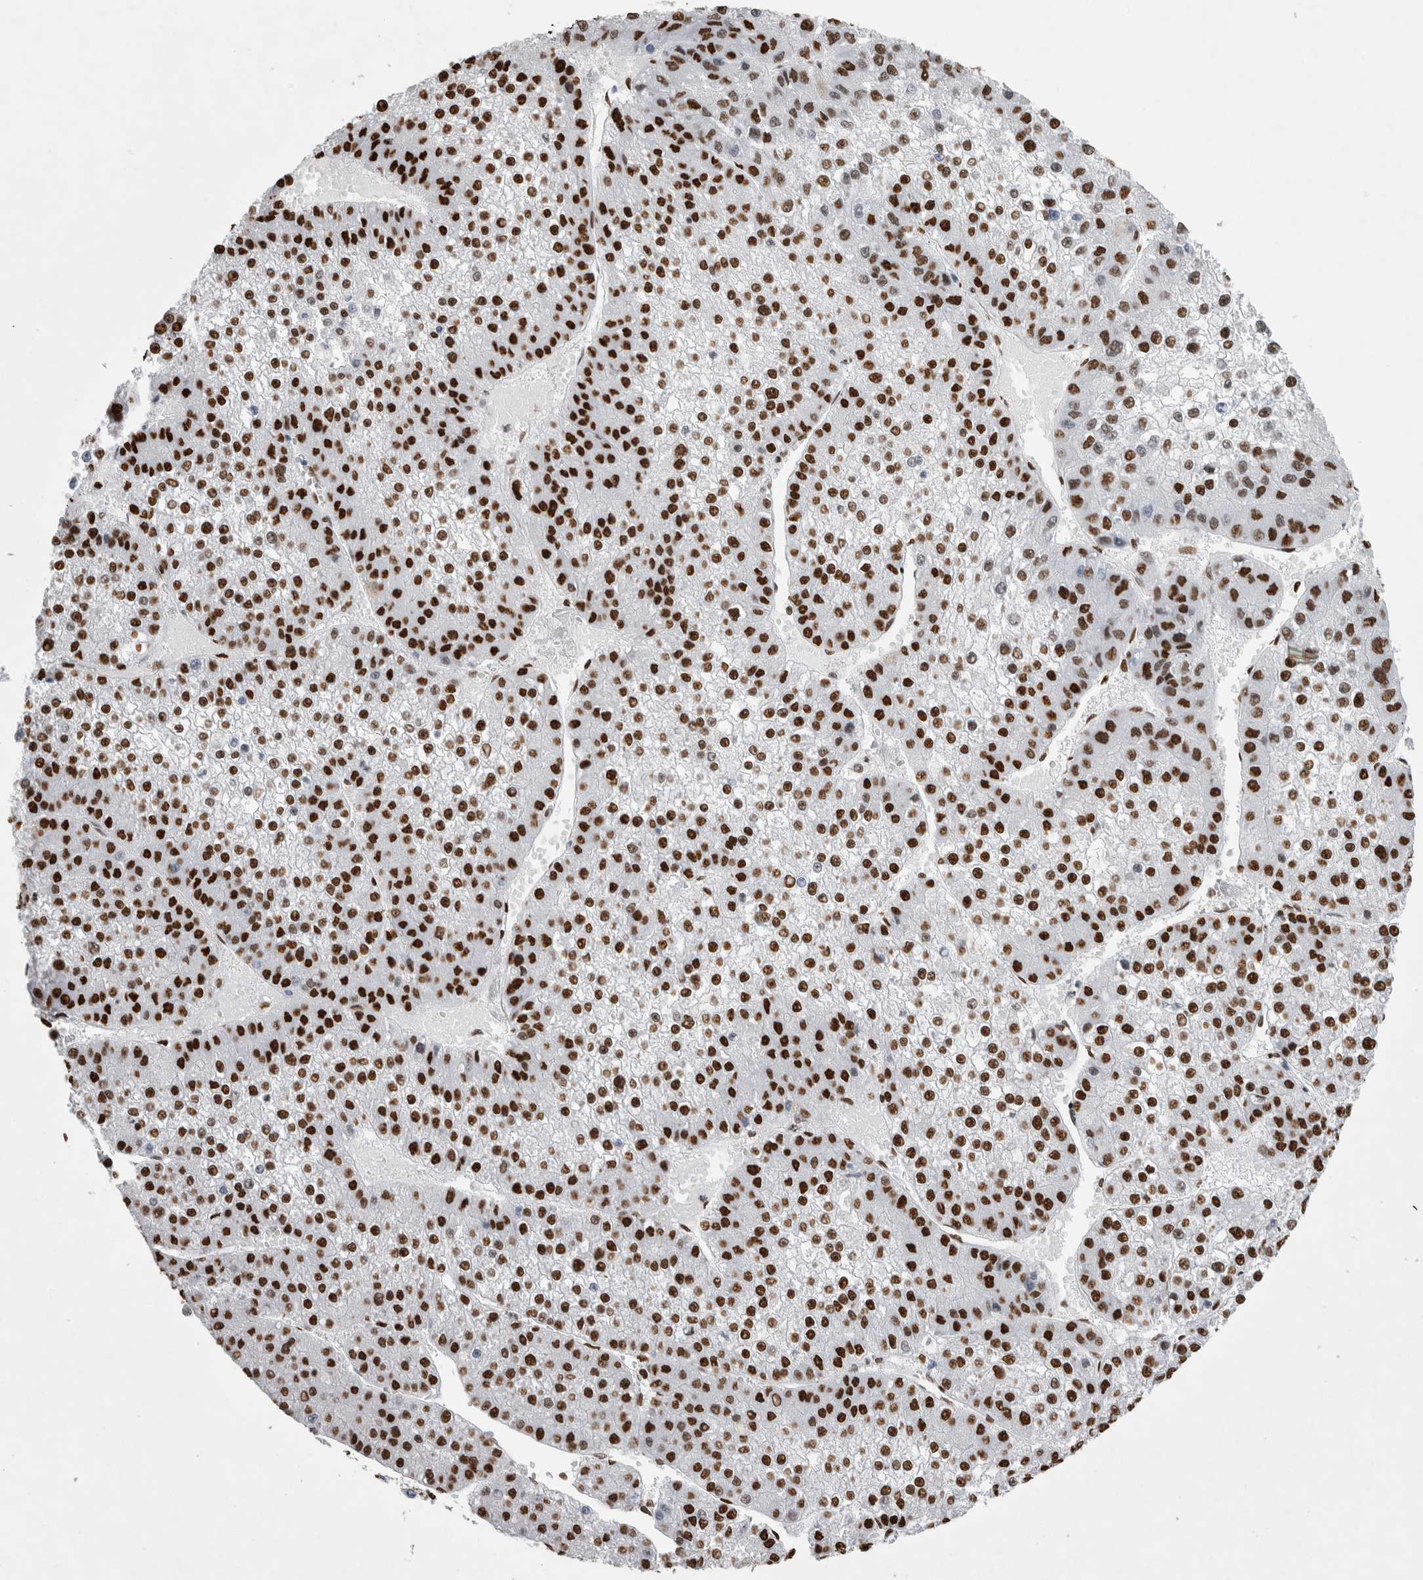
{"staining": {"intensity": "strong", "quantity": "25%-75%", "location": "nuclear"}, "tissue": "liver cancer", "cell_type": "Tumor cells", "image_type": "cancer", "snomed": [{"axis": "morphology", "description": "Carcinoma, Hepatocellular, NOS"}, {"axis": "topography", "description": "Liver"}], "caption": "Liver cancer (hepatocellular carcinoma) tissue exhibits strong nuclear positivity in approximately 25%-75% of tumor cells (DAB IHC, brown staining for protein, blue staining for nuclei).", "gene": "ALPK3", "patient": {"sex": "female", "age": 73}}